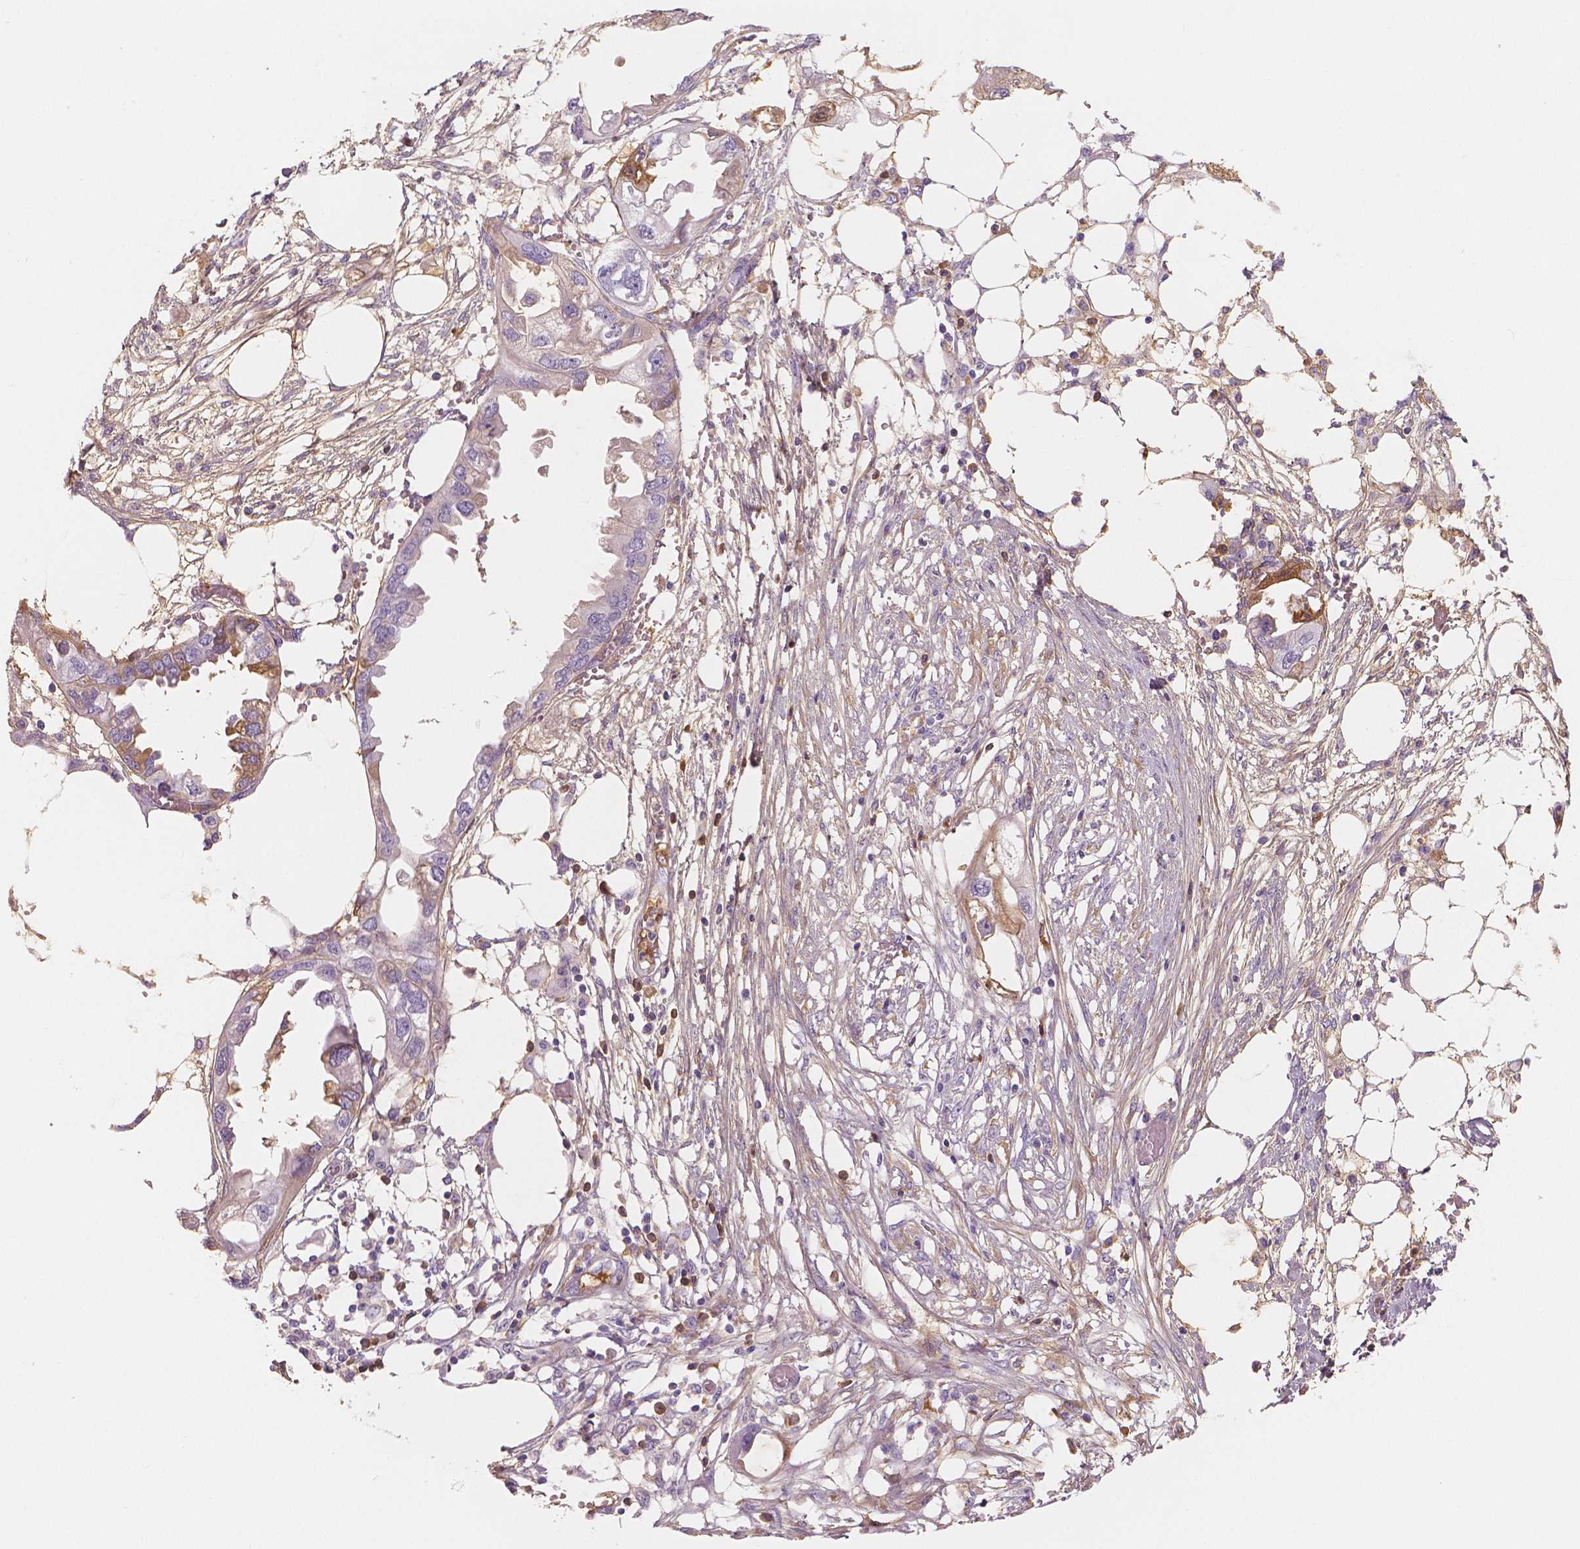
{"staining": {"intensity": "weak", "quantity": "<25%", "location": "cytoplasmic/membranous"}, "tissue": "endometrial cancer", "cell_type": "Tumor cells", "image_type": "cancer", "snomed": [{"axis": "morphology", "description": "Adenocarcinoma, NOS"}, {"axis": "morphology", "description": "Adenocarcinoma, metastatic, NOS"}, {"axis": "topography", "description": "Adipose tissue"}, {"axis": "topography", "description": "Endometrium"}], "caption": "Photomicrograph shows no protein positivity in tumor cells of endometrial adenocarcinoma tissue.", "gene": "APOA4", "patient": {"sex": "female", "age": 67}}